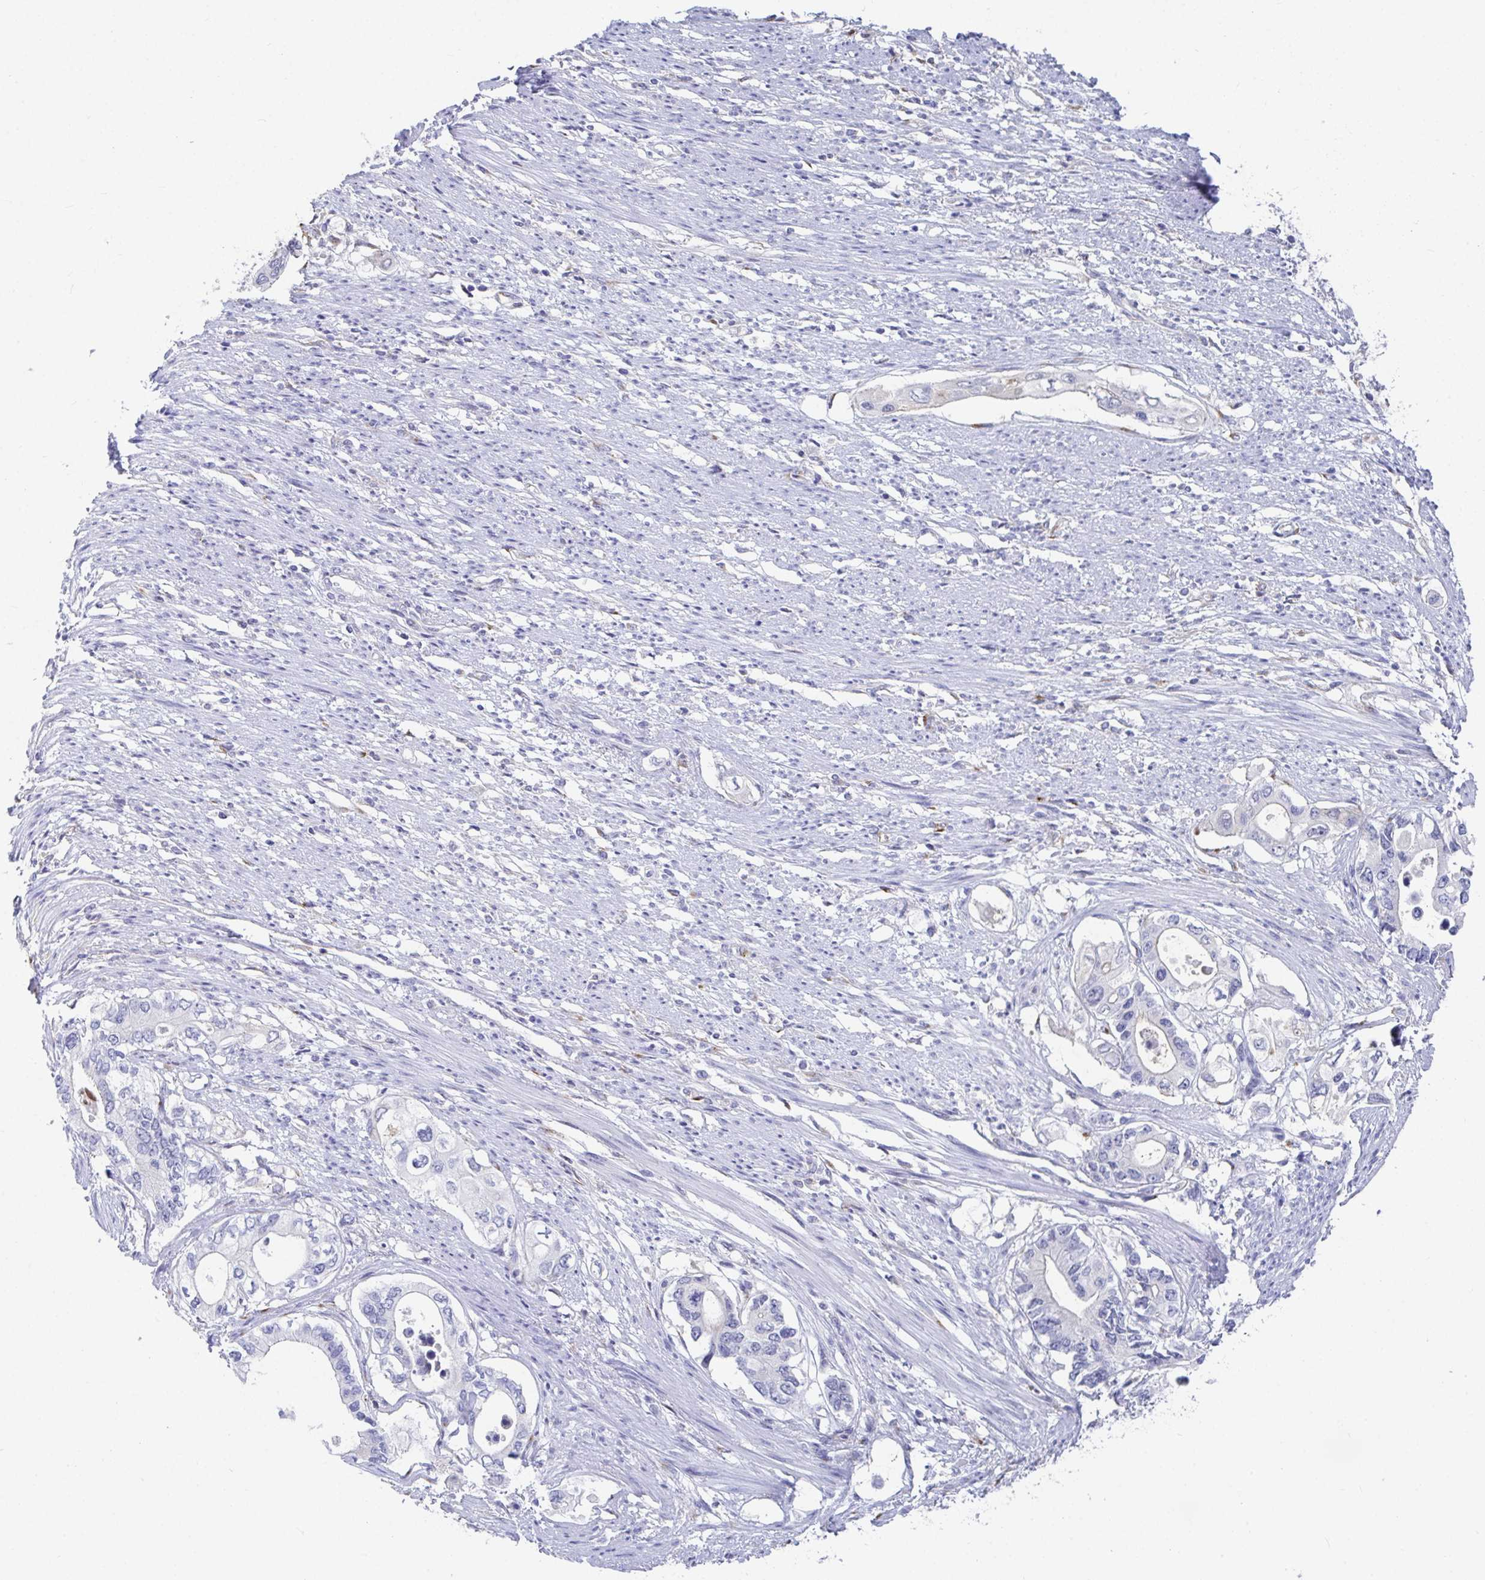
{"staining": {"intensity": "negative", "quantity": "none", "location": "none"}, "tissue": "pancreatic cancer", "cell_type": "Tumor cells", "image_type": "cancer", "snomed": [{"axis": "morphology", "description": "Adenocarcinoma, NOS"}, {"axis": "topography", "description": "Pancreas"}], "caption": "Immunohistochemical staining of human adenocarcinoma (pancreatic) exhibits no significant staining in tumor cells.", "gene": "TAS2R39", "patient": {"sex": "female", "age": 63}}